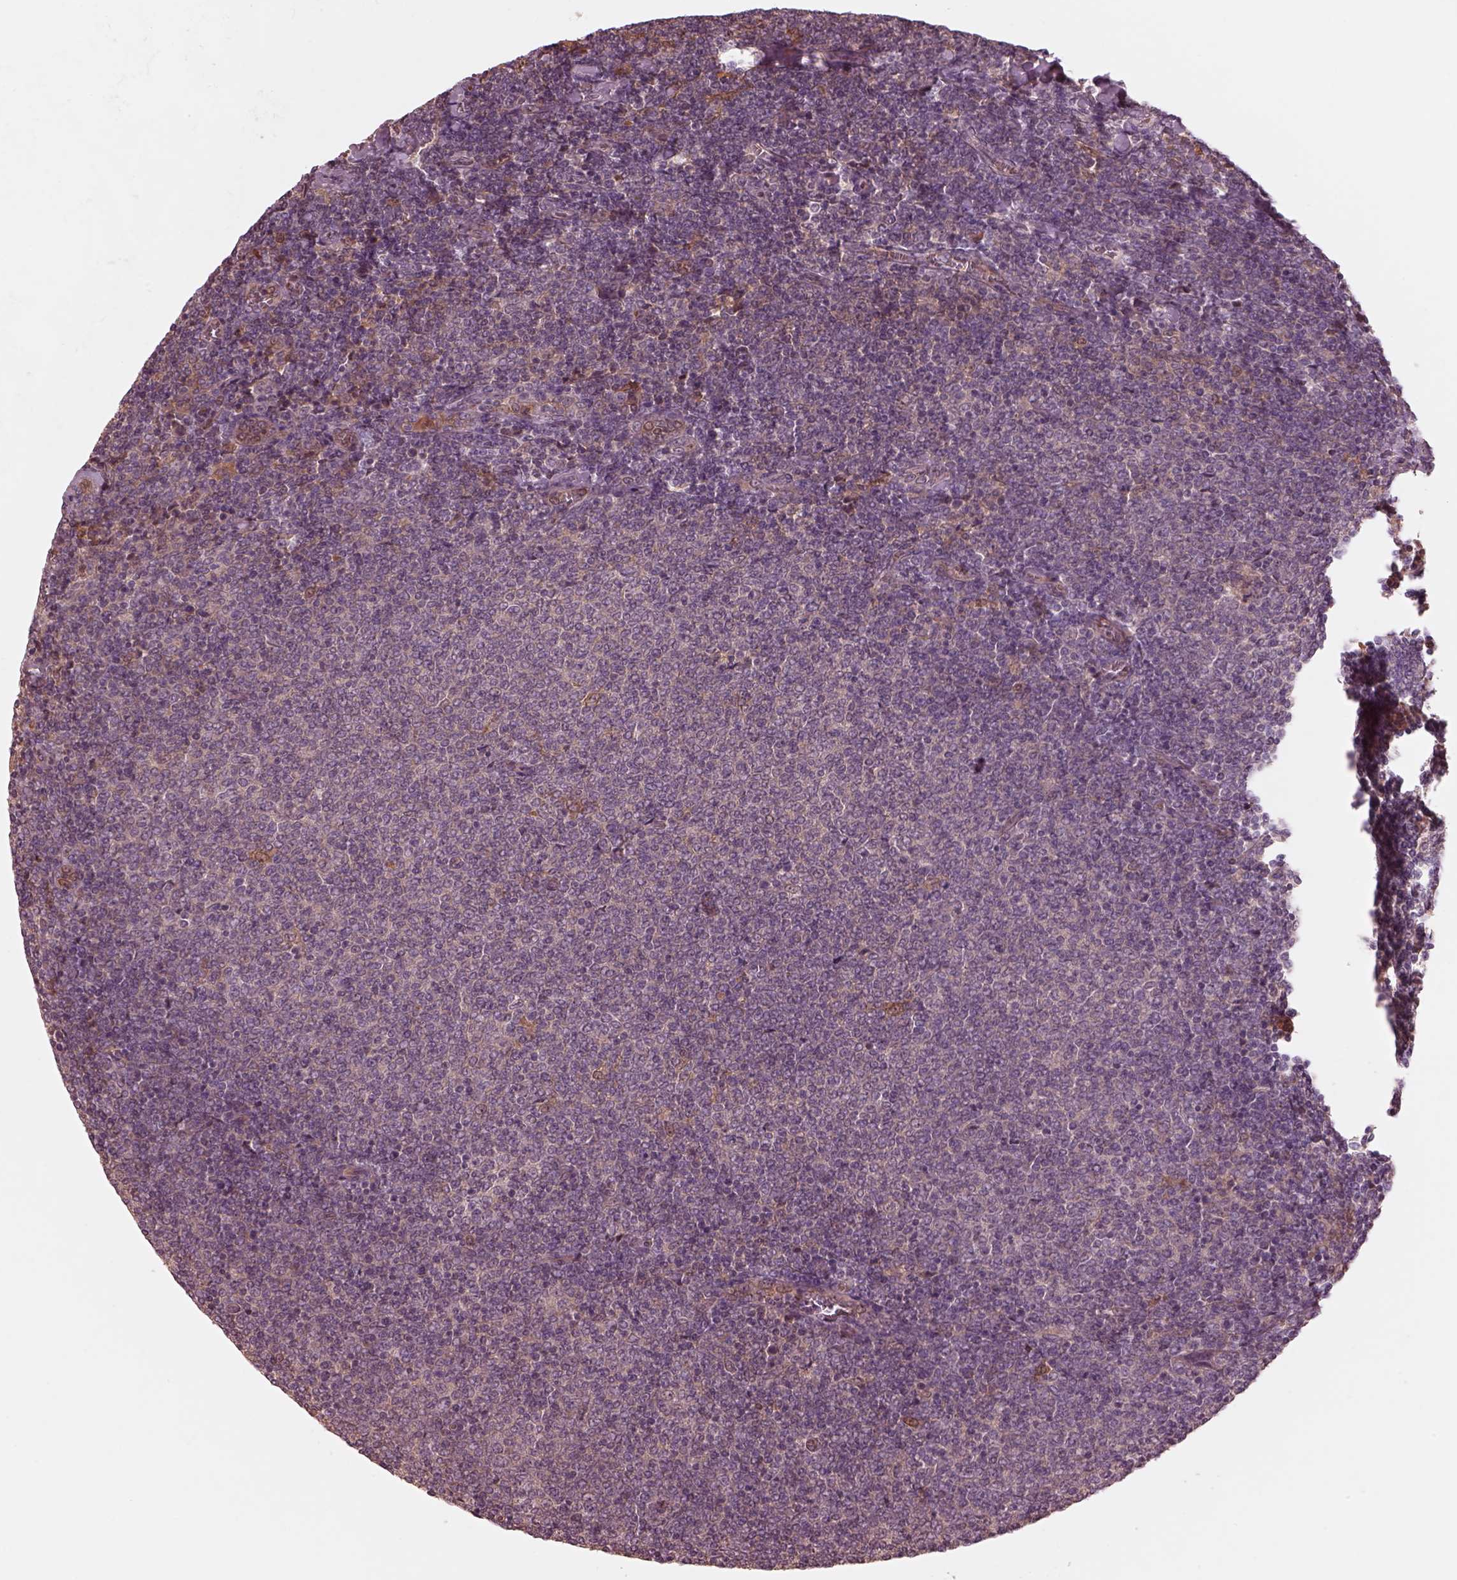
{"staining": {"intensity": "negative", "quantity": "none", "location": "none"}, "tissue": "lymphoma", "cell_type": "Tumor cells", "image_type": "cancer", "snomed": [{"axis": "morphology", "description": "Malignant lymphoma, non-Hodgkin's type, Low grade"}, {"axis": "topography", "description": "Lymph node"}], "caption": "Malignant lymphoma, non-Hodgkin's type (low-grade) was stained to show a protein in brown. There is no significant staining in tumor cells.", "gene": "TF", "patient": {"sex": "male", "age": 52}}